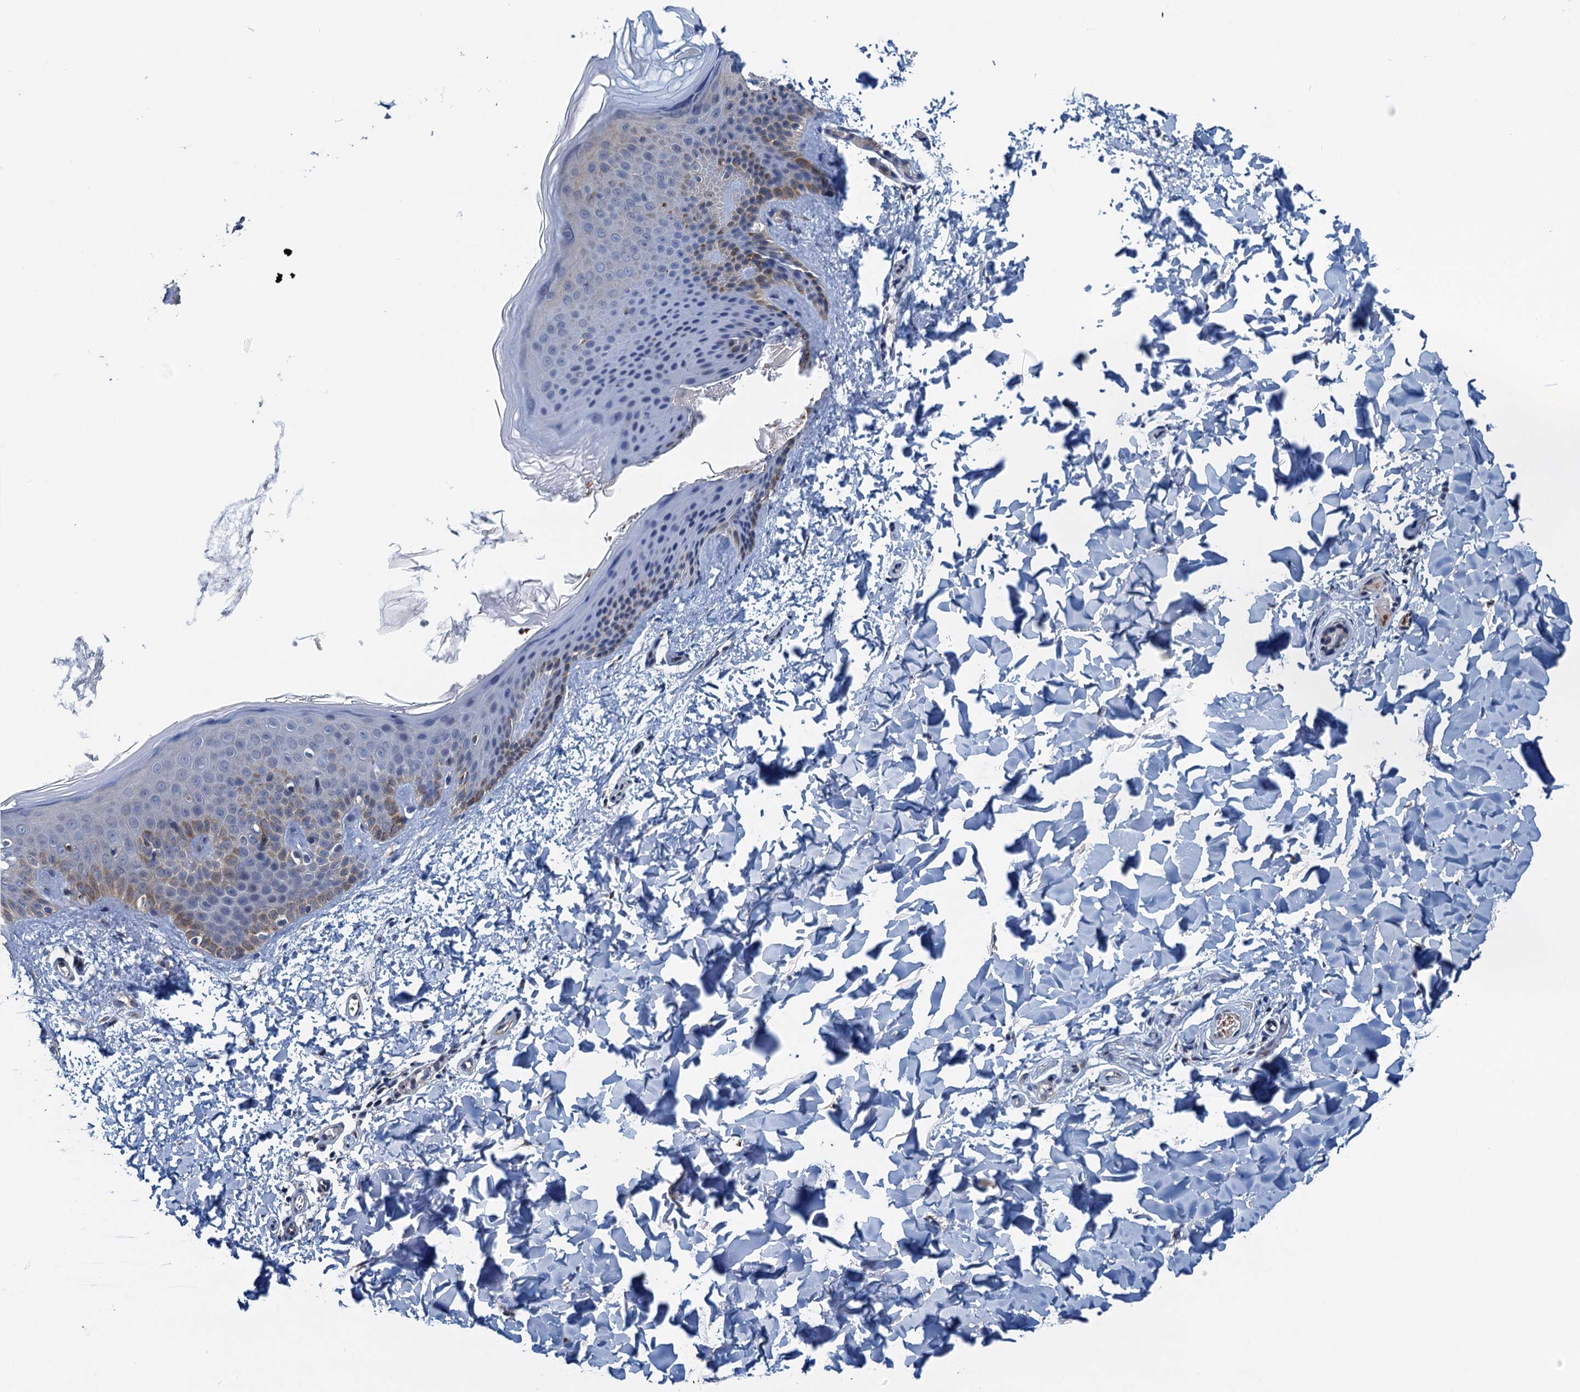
{"staining": {"intensity": "negative", "quantity": "none", "location": "none"}, "tissue": "skin", "cell_type": "Fibroblasts", "image_type": "normal", "snomed": [{"axis": "morphology", "description": "Normal tissue, NOS"}, {"axis": "topography", "description": "Skin"}], "caption": "This is a image of IHC staining of unremarkable skin, which shows no expression in fibroblasts. (Immunohistochemistry (ihc), brightfield microscopy, high magnification).", "gene": "NBEA", "patient": {"sex": "male", "age": 36}}